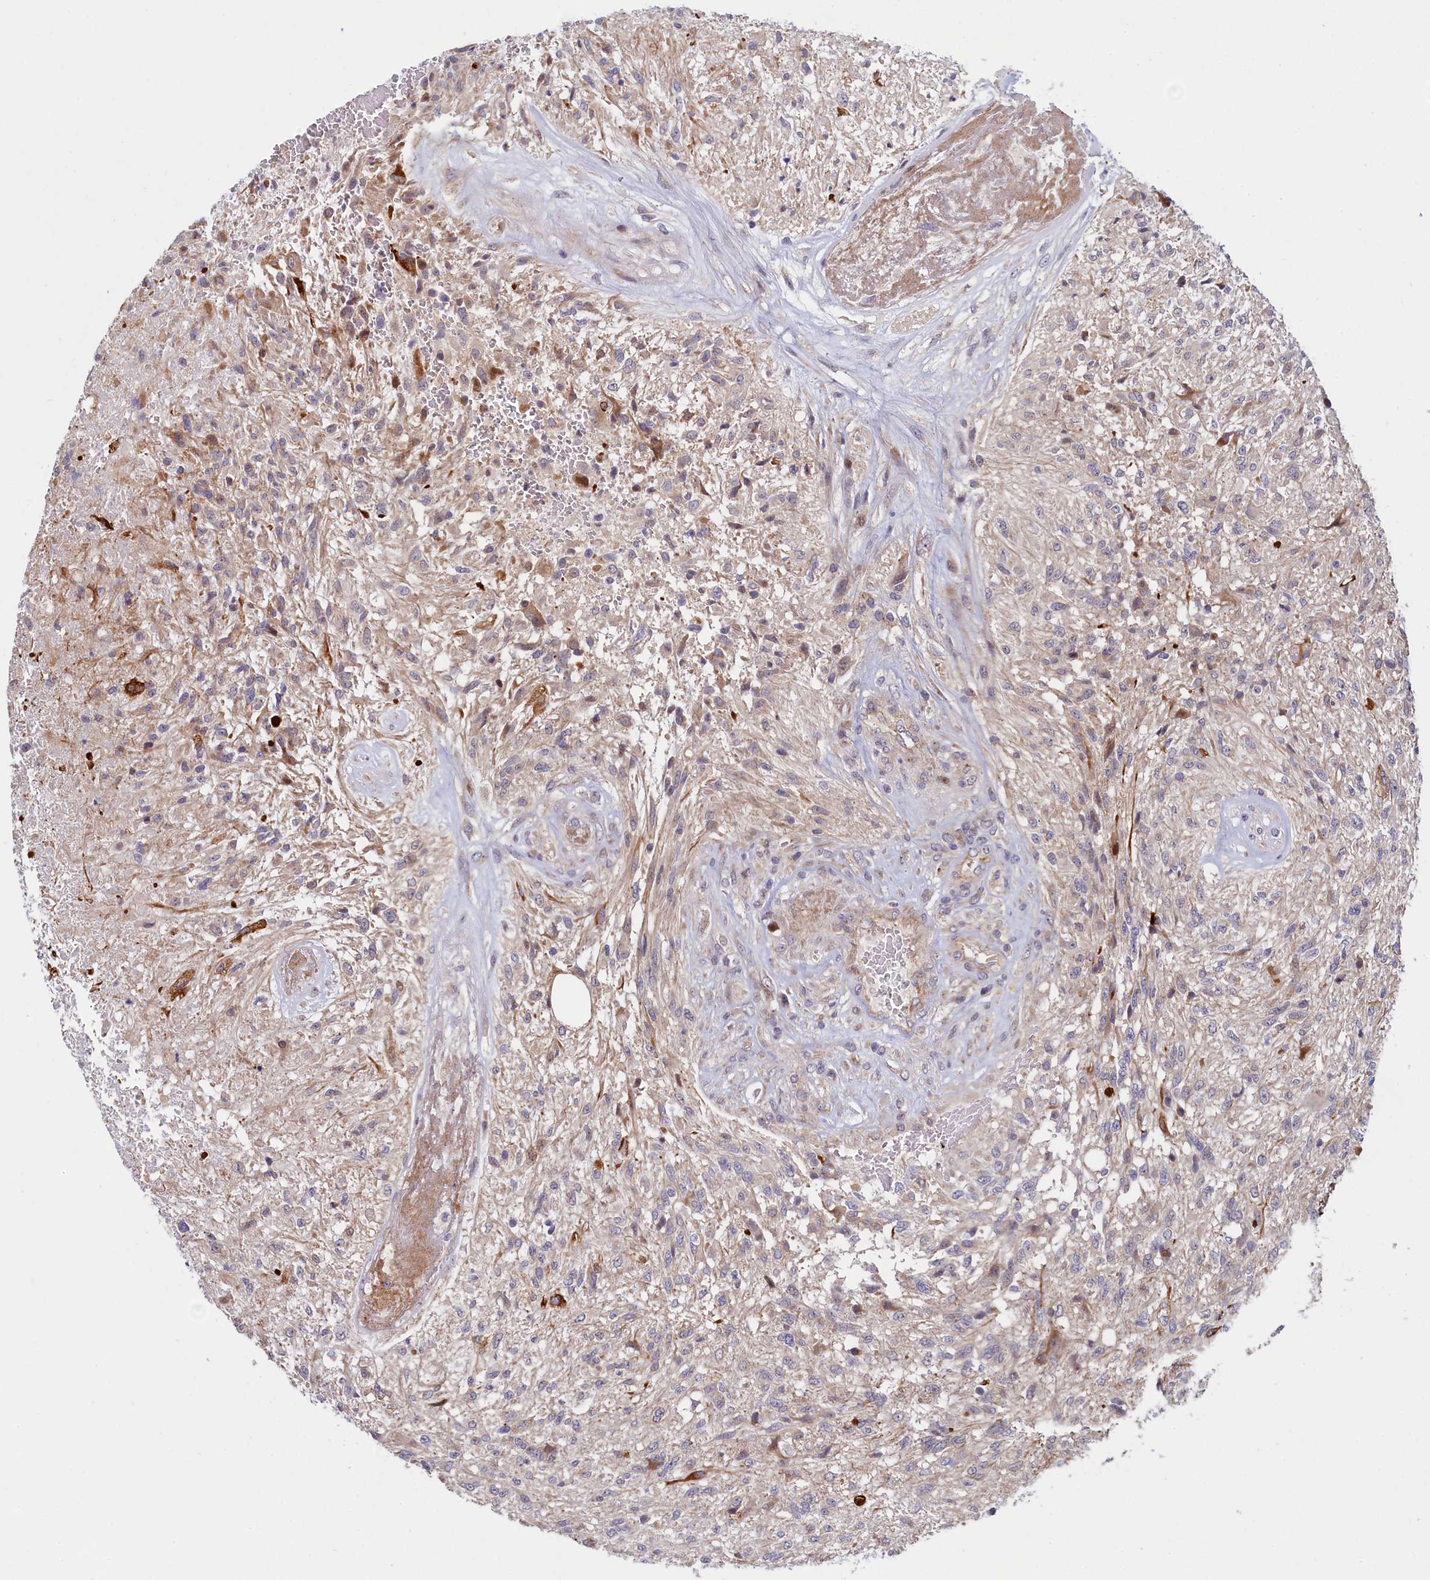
{"staining": {"intensity": "weak", "quantity": "<25%", "location": "cytoplasmic/membranous"}, "tissue": "glioma", "cell_type": "Tumor cells", "image_type": "cancer", "snomed": [{"axis": "morphology", "description": "Glioma, malignant, High grade"}, {"axis": "topography", "description": "Brain"}], "caption": "An image of glioma stained for a protein demonstrates no brown staining in tumor cells. (IHC, brightfield microscopy, high magnification).", "gene": "PIK3C3", "patient": {"sex": "male", "age": 56}}